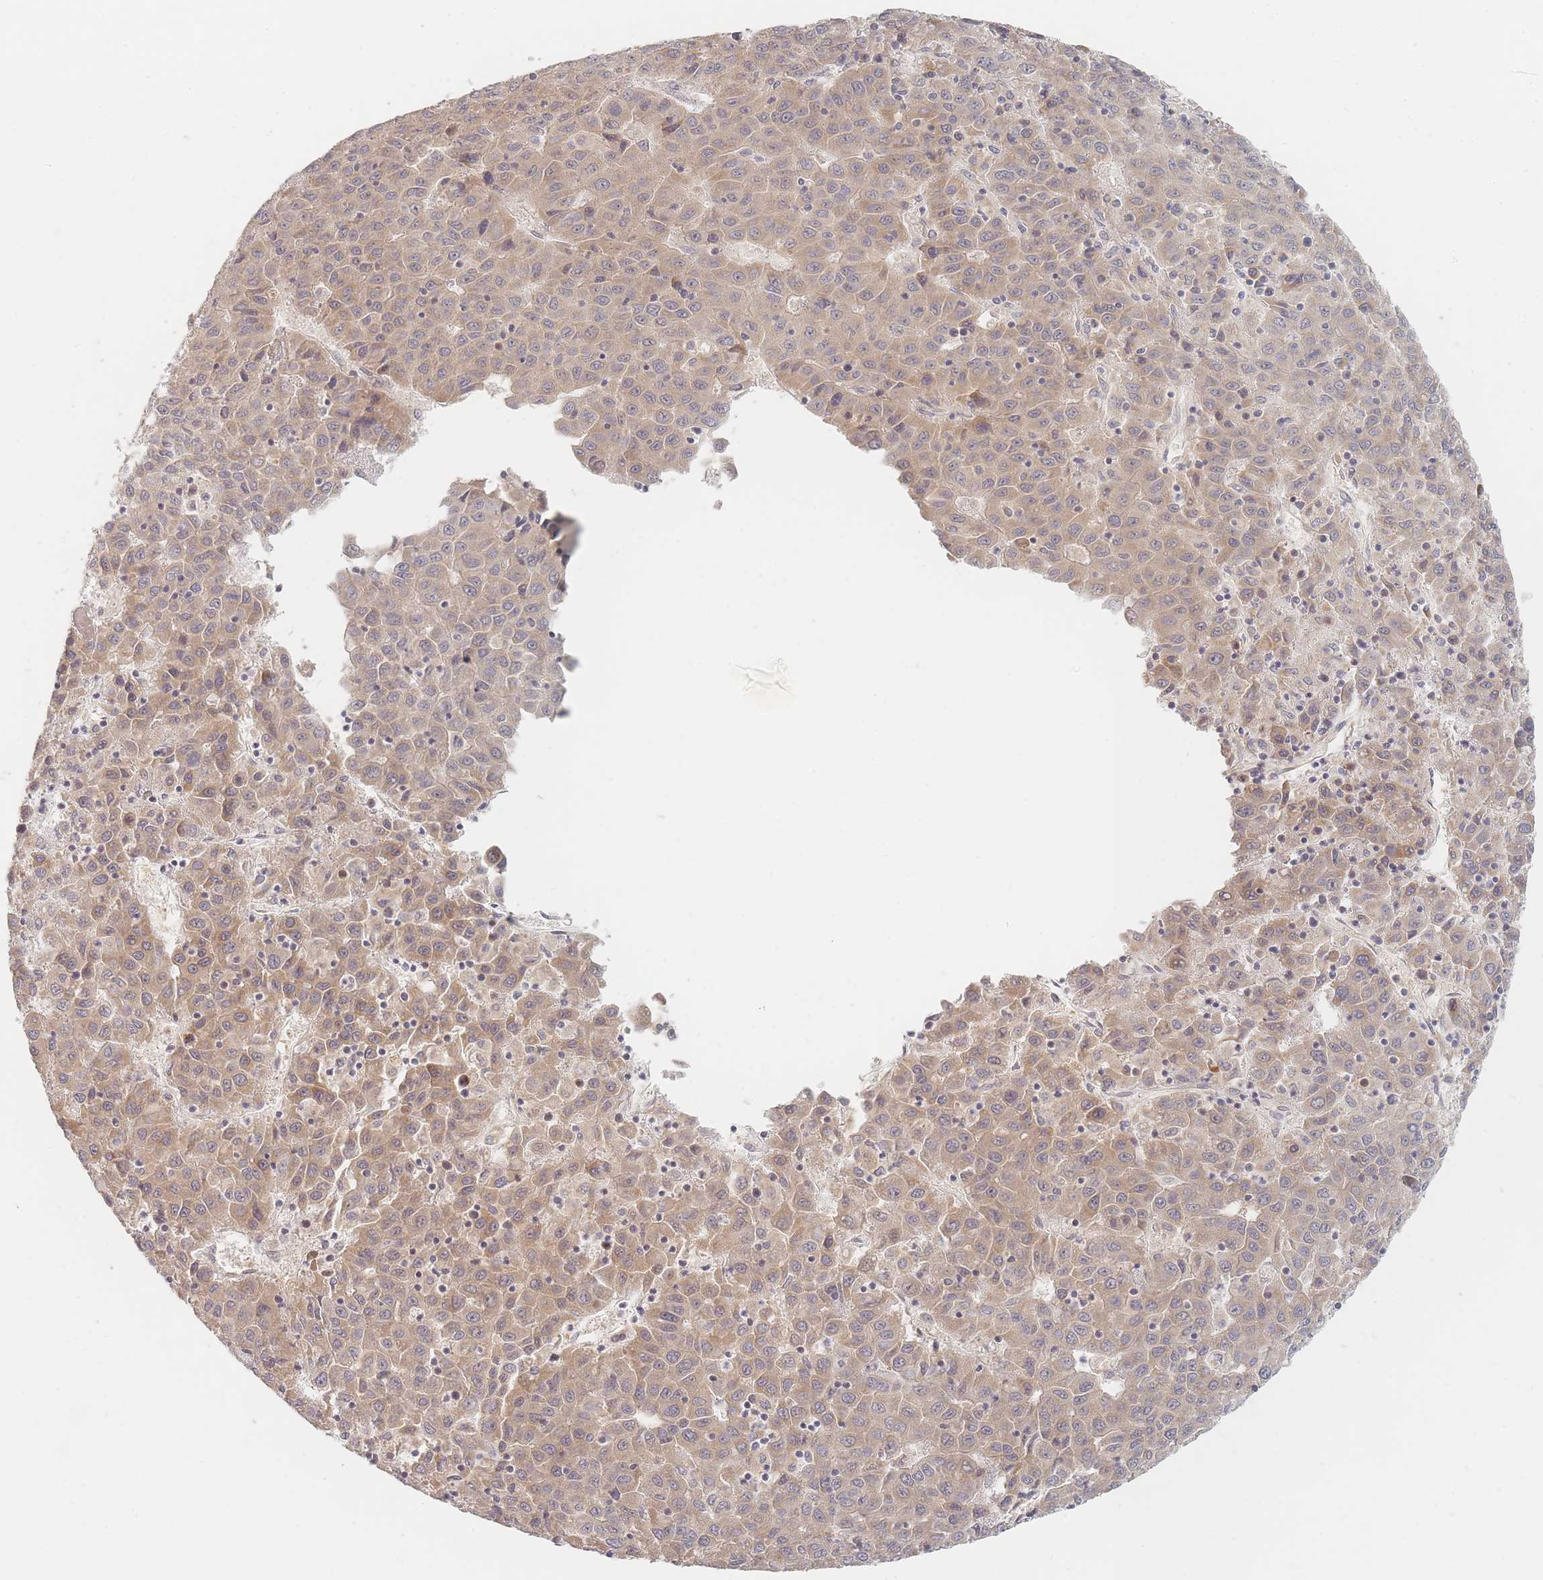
{"staining": {"intensity": "moderate", "quantity": "25%-75%", "location": "cytoplasmic/membranous"}, "tissue": "liver cancer", "cell_type": "Tumor cells", "image_type": "cancer", "snomed": [{"axis": "morphology", "description": "Carcinoma, Hepatocellular, NOS"}, {"axis": "topography", "description": "Liver"}], "caption": "Immunohistochemical staining of human liver cancer (hepatocellular carcinoma) demonstrates moderate cytoplasmic/membranous protein positivity in approximately 25%-75% of tumor cells. (brown staining indicates protein expression, while blue staining denotes nuclei).", "gene": "ZKSCAN7", "patient": {"sex": "female", "age": 53}}